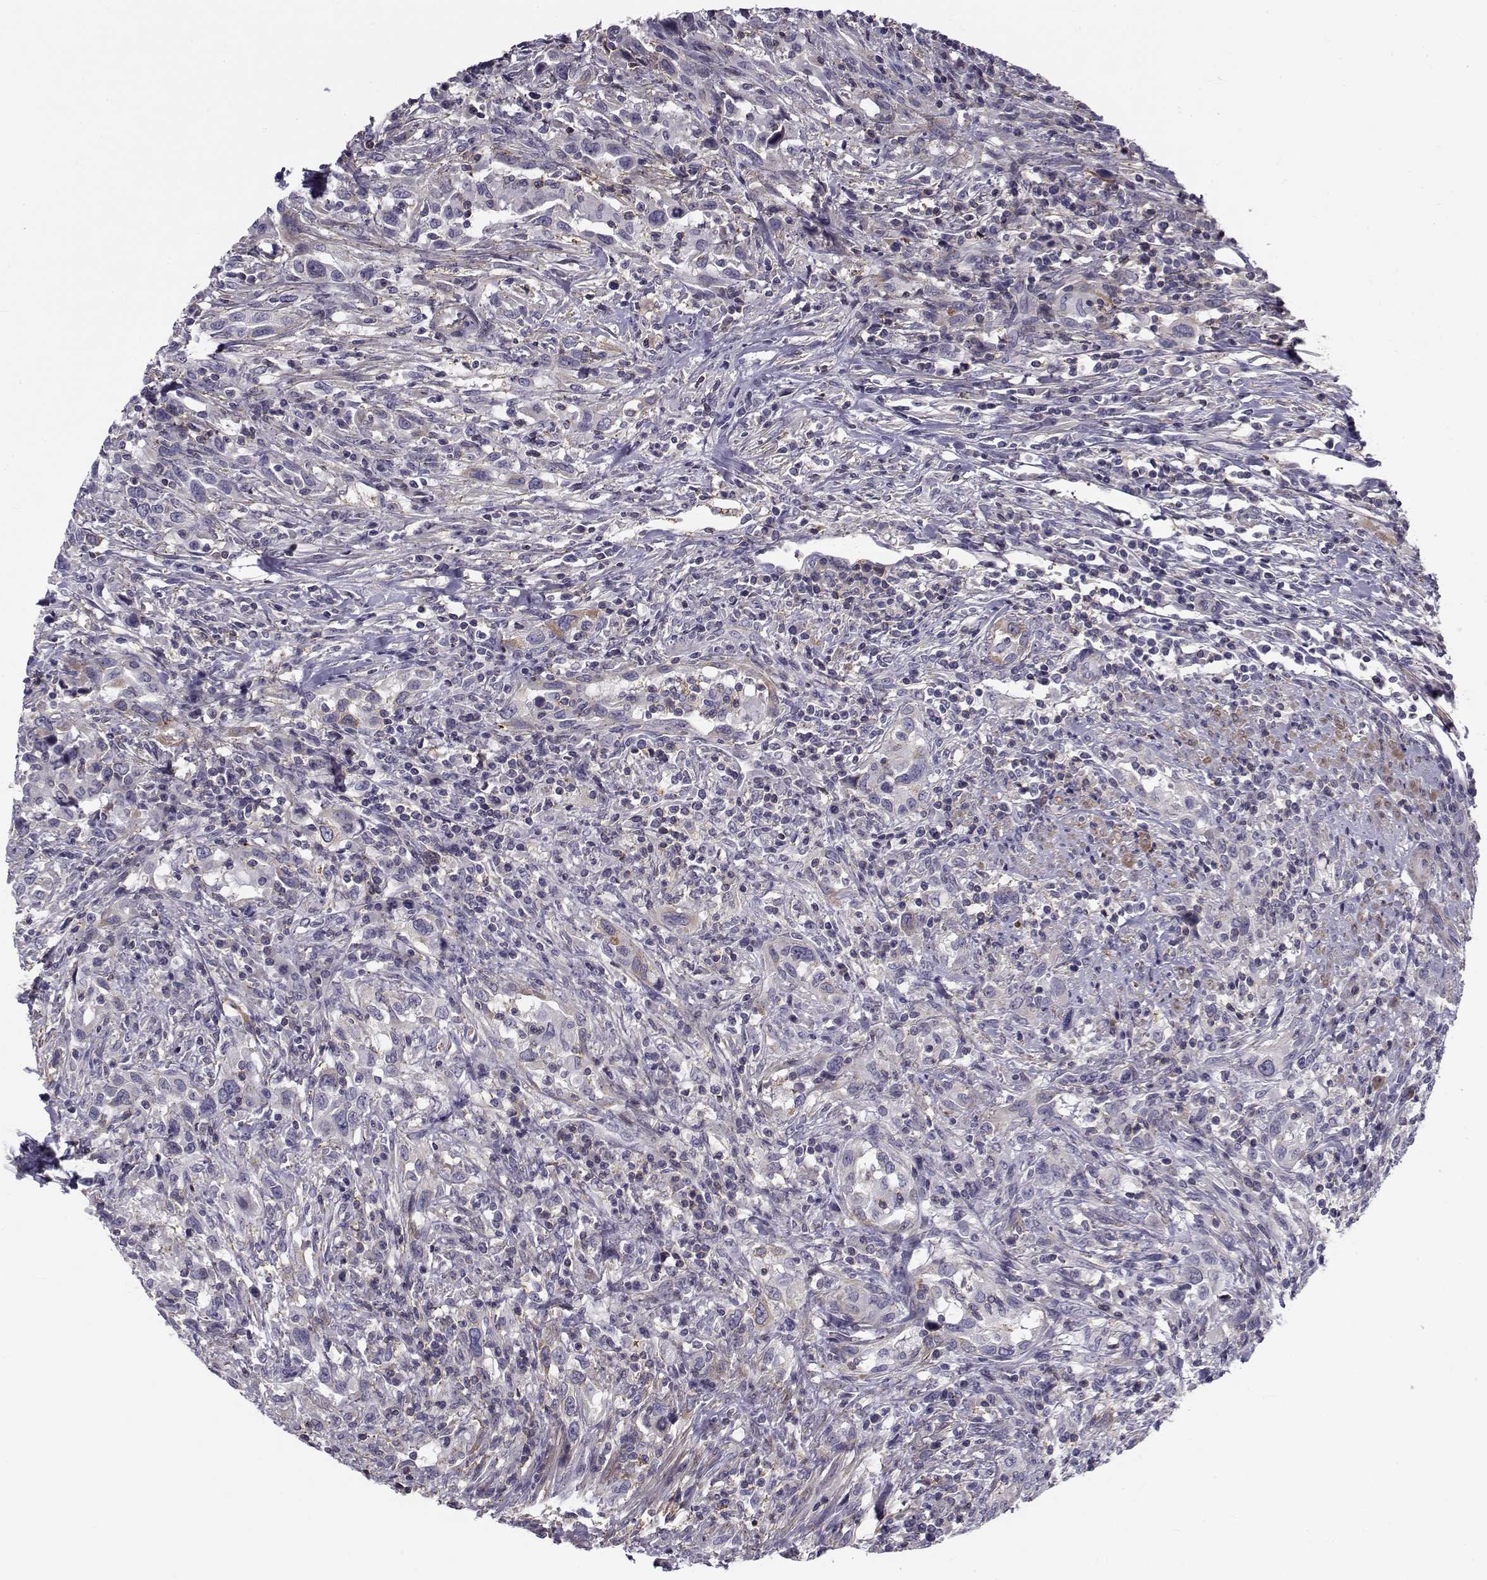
{"staining": {"intensity": "negative", "quantity": "none", "location": "none"}, "tissue": "urothelial cancer", "cell_type": "Tumor cells", "image_type": "cancer", "snomed": [{"axis": "morphology", "description": "Urothelial carcinoma, NOS"}, {"axis": "morphology", "description": "Urothelial carcinoma, High grade"}, {"axis": "topography", "description": "Urinary bladder"}], "caption": "High magnification brightfield microscopy of urothelial cancer stained with DAB (3,3'-diaminobenzidine) (brown) and counterstained with hematoxylin (blue): tumor cells show no significant expression.", "gene": "LRRC27", "patient": {"sex": "female", "age": 64}}